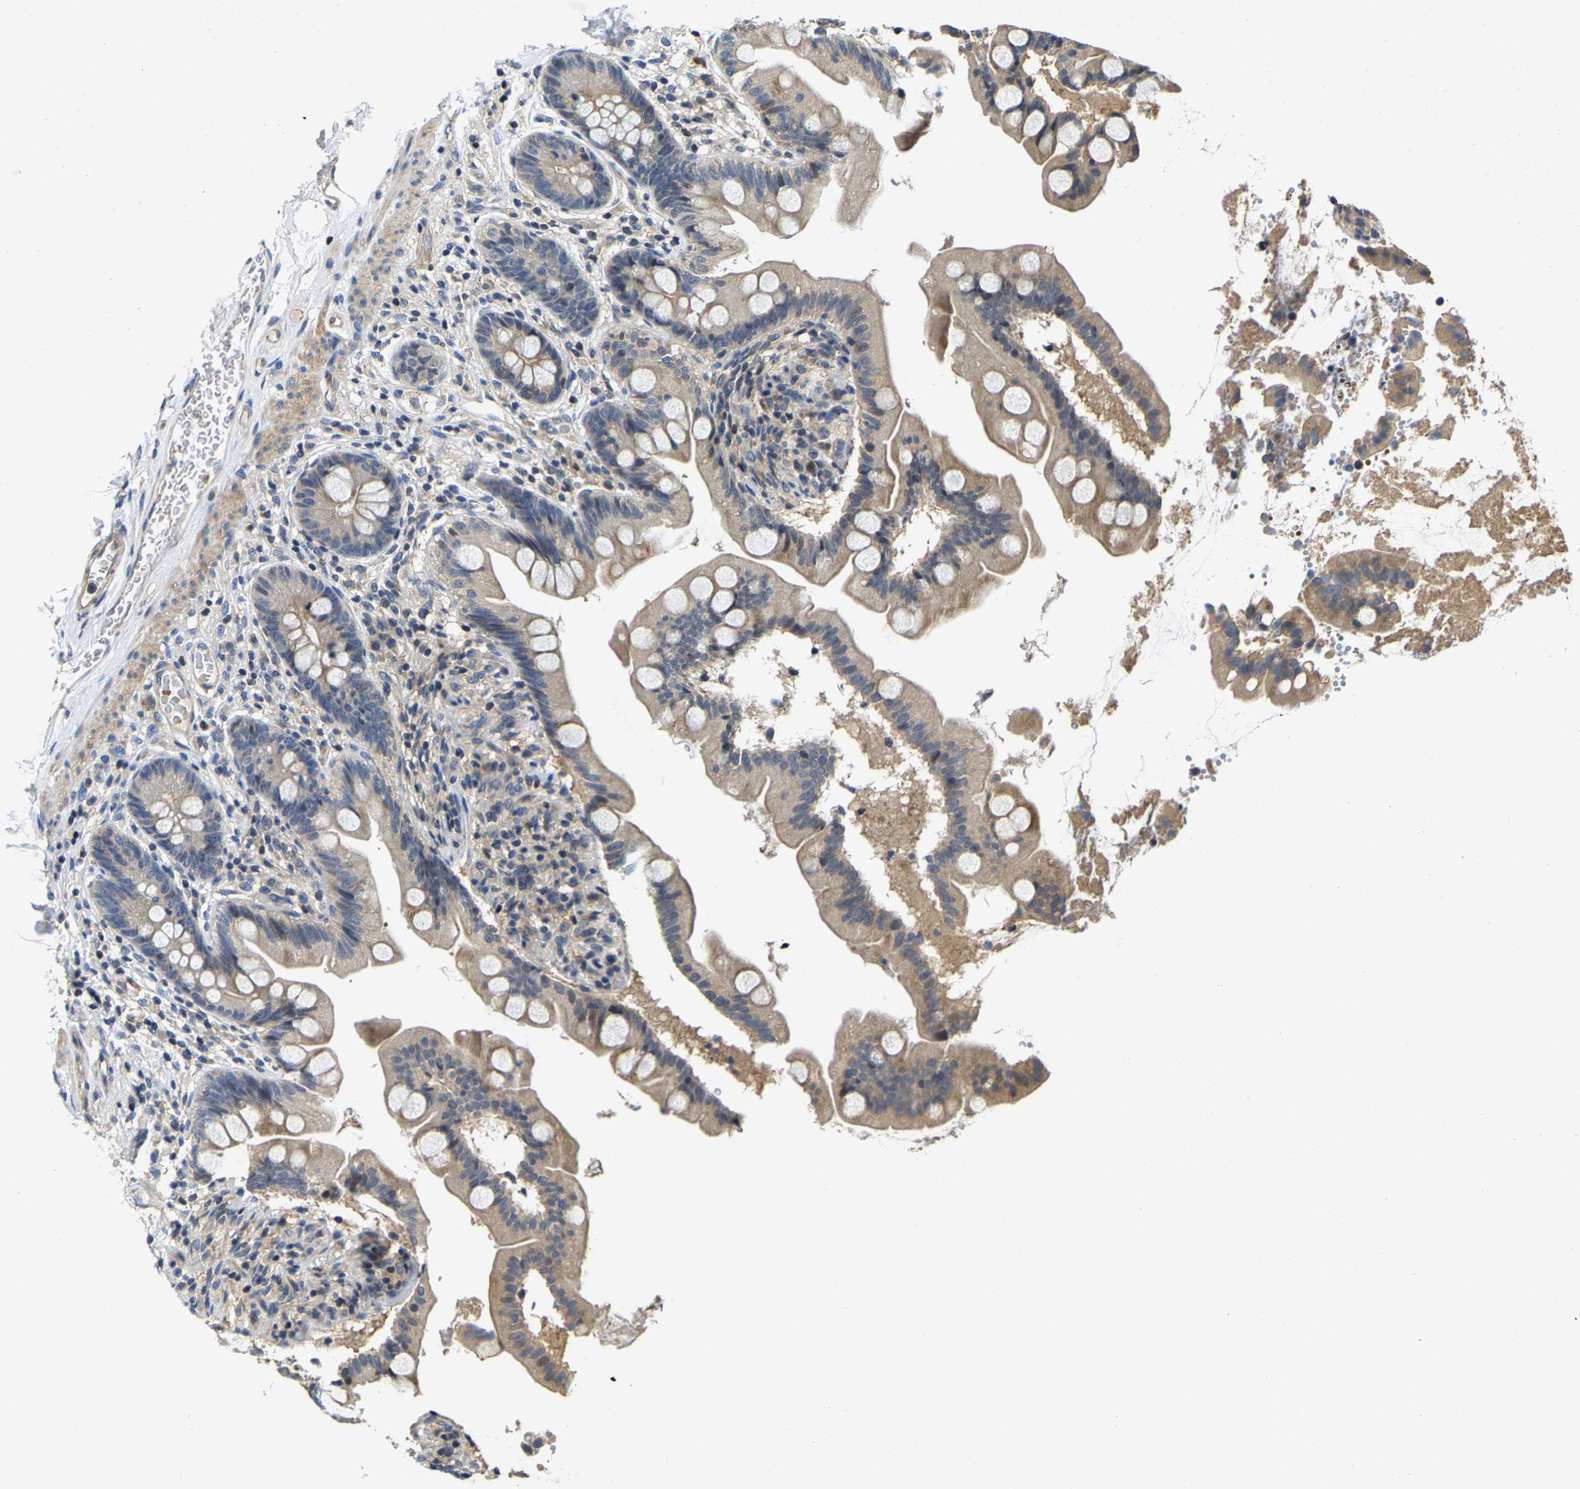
{"staining": {"intensity": "weak", "quantity": ">75%", "location": "cytoplasmic/membranous"}, "tissue": "small intestine", "cell_type": "Glandular cells", "image_type": "normal", "snomed": [{"axis": "morphology", "description": "Normal tissue, NOS"}, {"axis": "topography", "description": "Small intestine"}], "caption": "Immunohistochemistry photomicrograph of normal small intestine: small intestine stained using immunohistochemistry exhibits low levels of weak protein expression localized specifically in the cytoplasmic/membranous of glandular cells, appearing as a cytoplasmic/membranous brown color.", "gene": "AGBL3", "patient": {"sex": "female", "age": 56}}